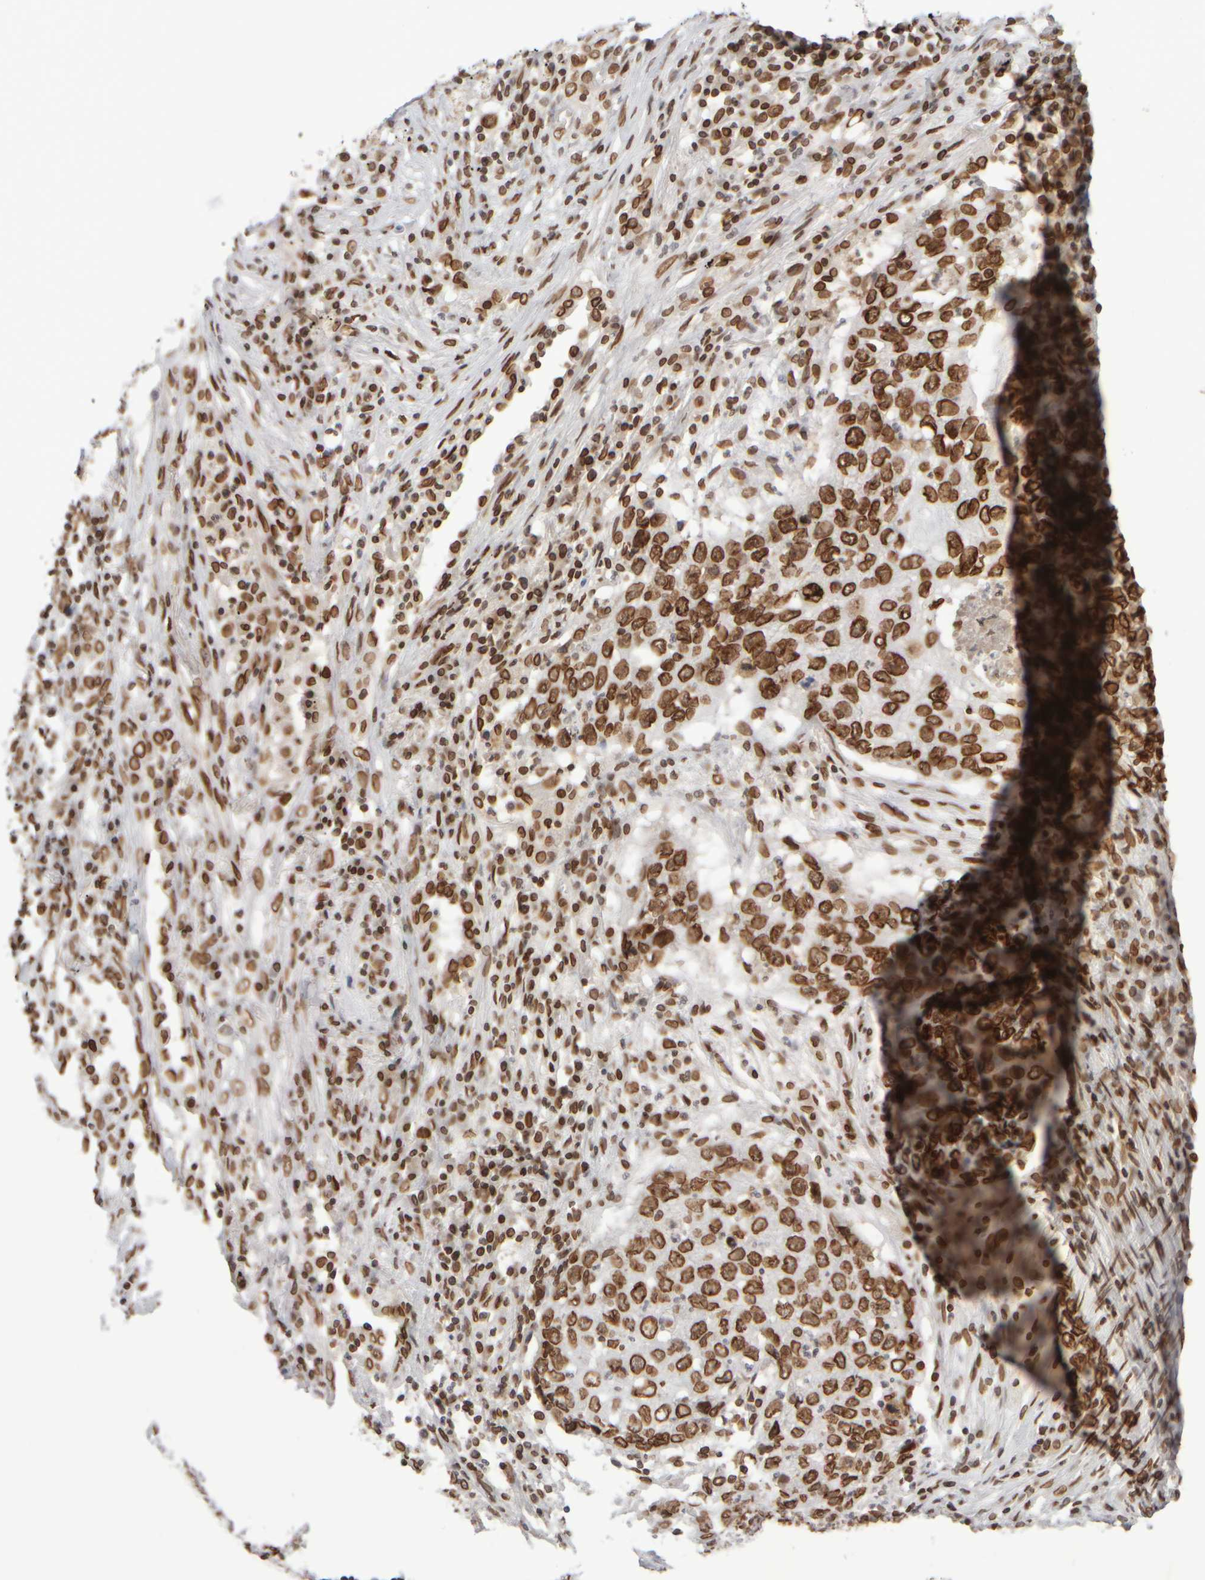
{"staining": {"intensity": "strong", "quantity": ">75%", "location": "cytoplasmic/membranous,nuclear"}, "tissue": "lung cancer", "cell_type": "Tumor cells", "image_type": "cancer", "snomed": [{"axis": "morphology", "description": "Squamous cell carcinoma, NOS"}, {"axis": "topography", "description": "Lung"}], "caption": "Lung cancer (squamous cell carcinoma) stained with a brown dye displays strong cytoplasmic/membranous and nuclear positive expression in approximately >75% of tumor cells.", "gene": "ZC3HC1", "patient": {"sex": "female", "age": 63}}